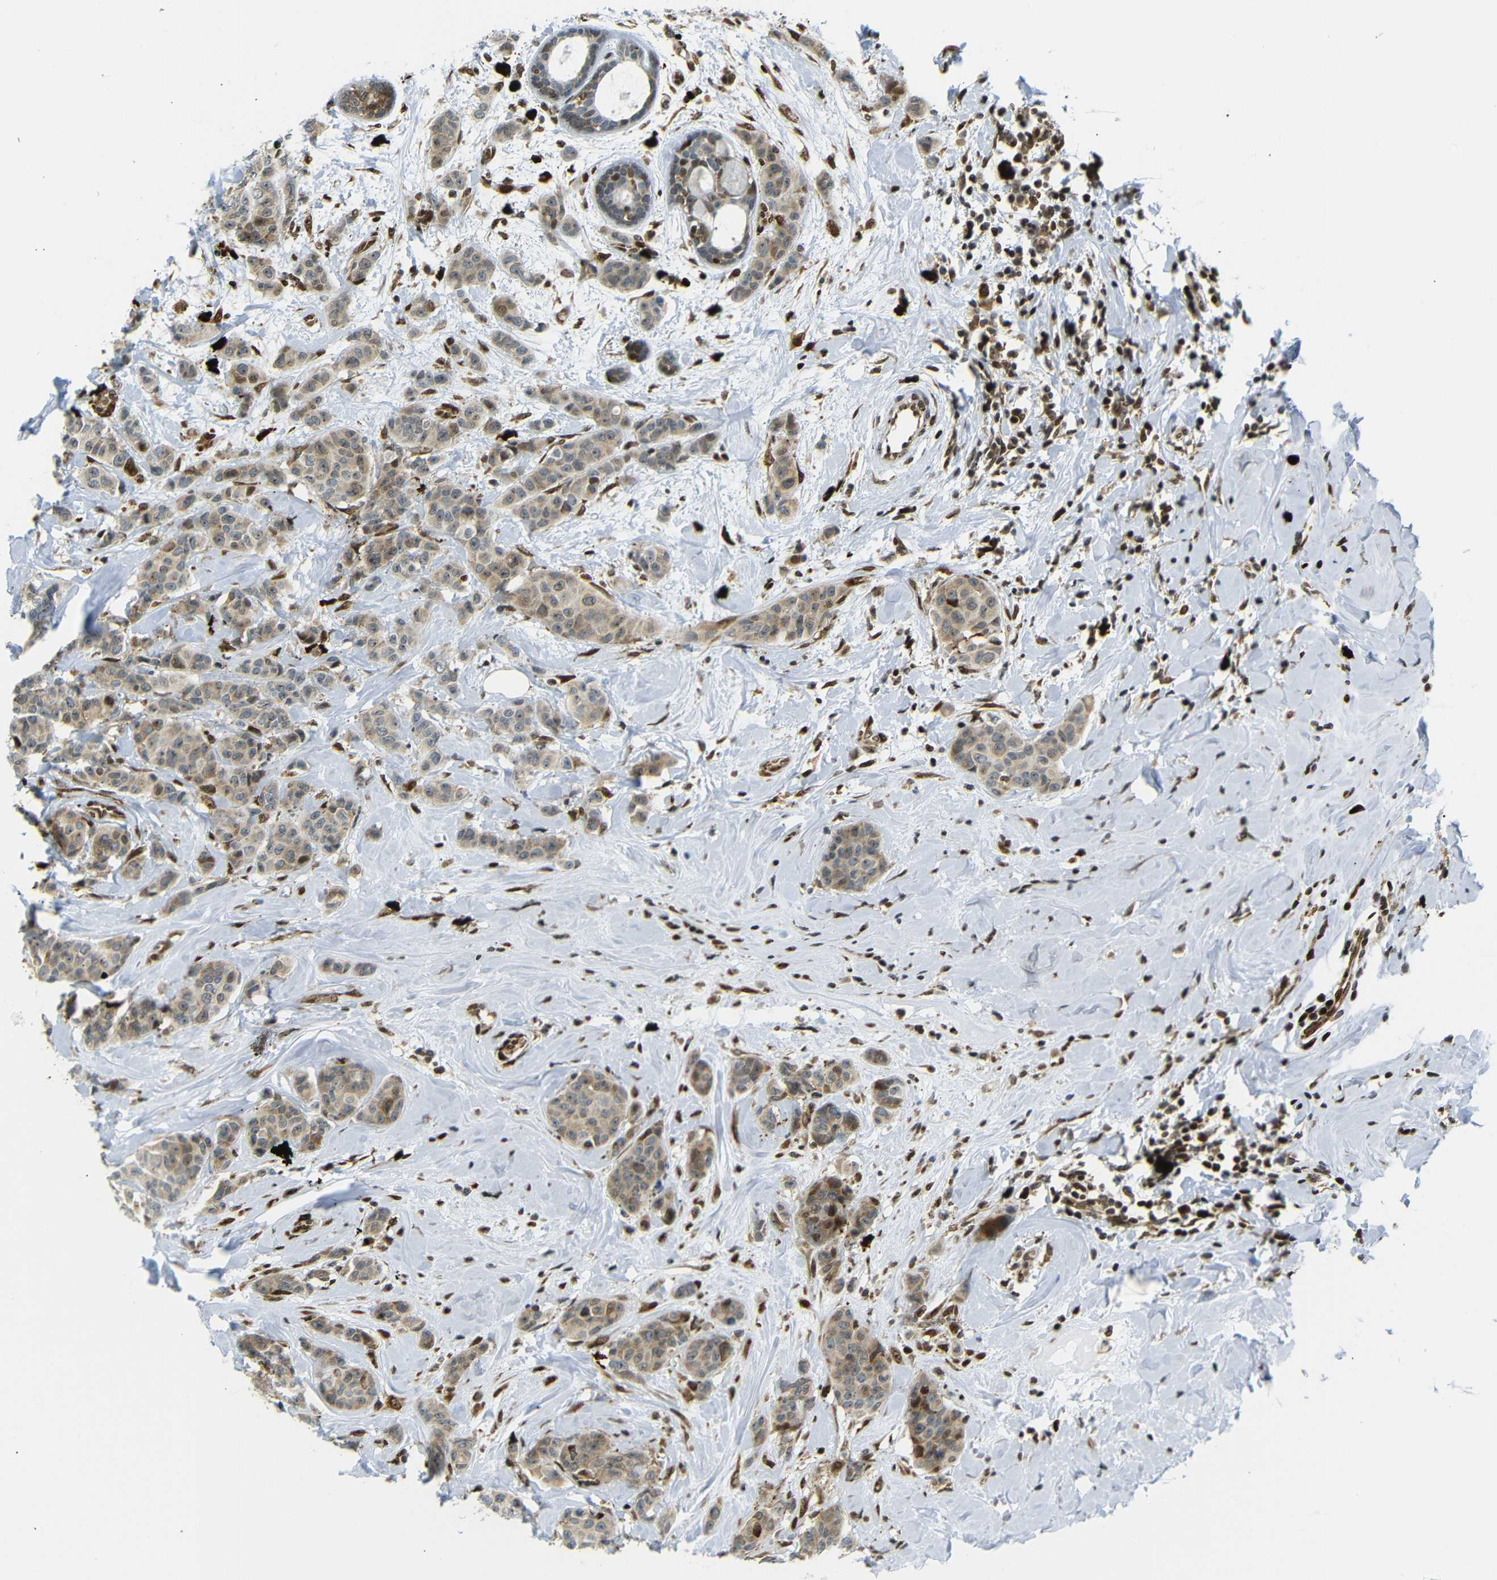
{"staining": {"intensity": "weak", "quantity": ">75%", "location": "cytoplasmic/membranous"}, "tissue": "breast cancer", "cell_type": "Tumor cells", "image_type": "cancer", "snomed": [{"axis": "morphology", "description": "Normal tissue, NOS"}, {"axis": "morphology", "description": "Duct carcinoma"}, {"axis": "topography", "description": "Breast"}], "caption": "Immunohistochemistry (IHC) image of neoplastic tissue: breast cancer stained using immunohistochemistry demonstrates low levels of weak protein expression localized specifically in the cytoplasmic/membranous of tumor cells, appearing as a cytoplasmic/membranous brown color.", "gene": "SPCS2", "patient": {"sex": "female", "age": 40}}